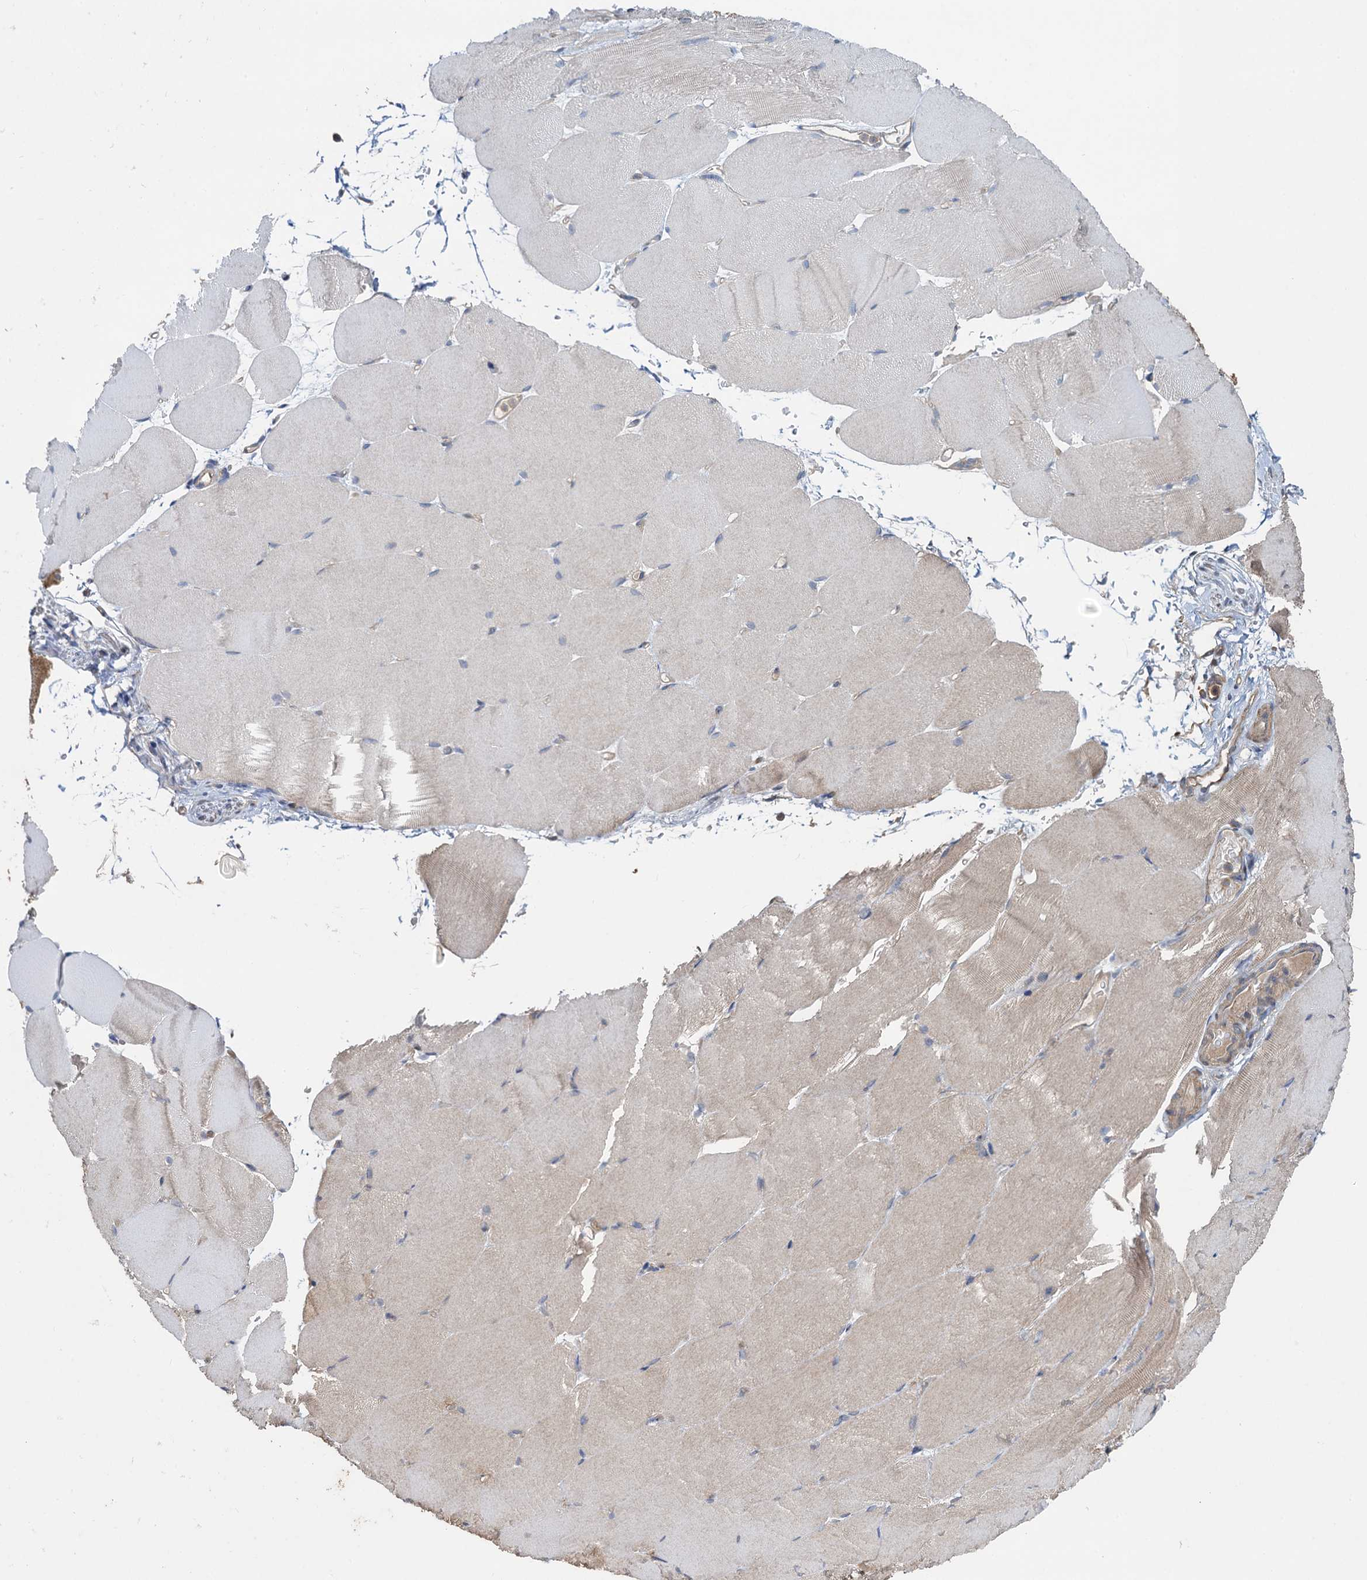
{"staining": {"intensity": "weak", "quantity": "<25%", "location": "cytoplasmic/membranous"}, "tissue": "skeletal muscle", "cell_type": "Myocytes", "image_type": "normal", "snomed": [{"axis": "morphology", "description": "Normal tissue, NOS"}, {"axis": "topography", "description": "Skeletal muscle"}, {"axis": "topography", "description": "Parathyroid gland"}], "caption": "IHC micrograph of benign skeletal muscle: skeletal muscle stained with DAB (3,3'-diaminobenzidine) demonstrates no significant protein staining in myocytes.", "gene": "SNAP29", "patient": {"sex": "female", "age": 37}}